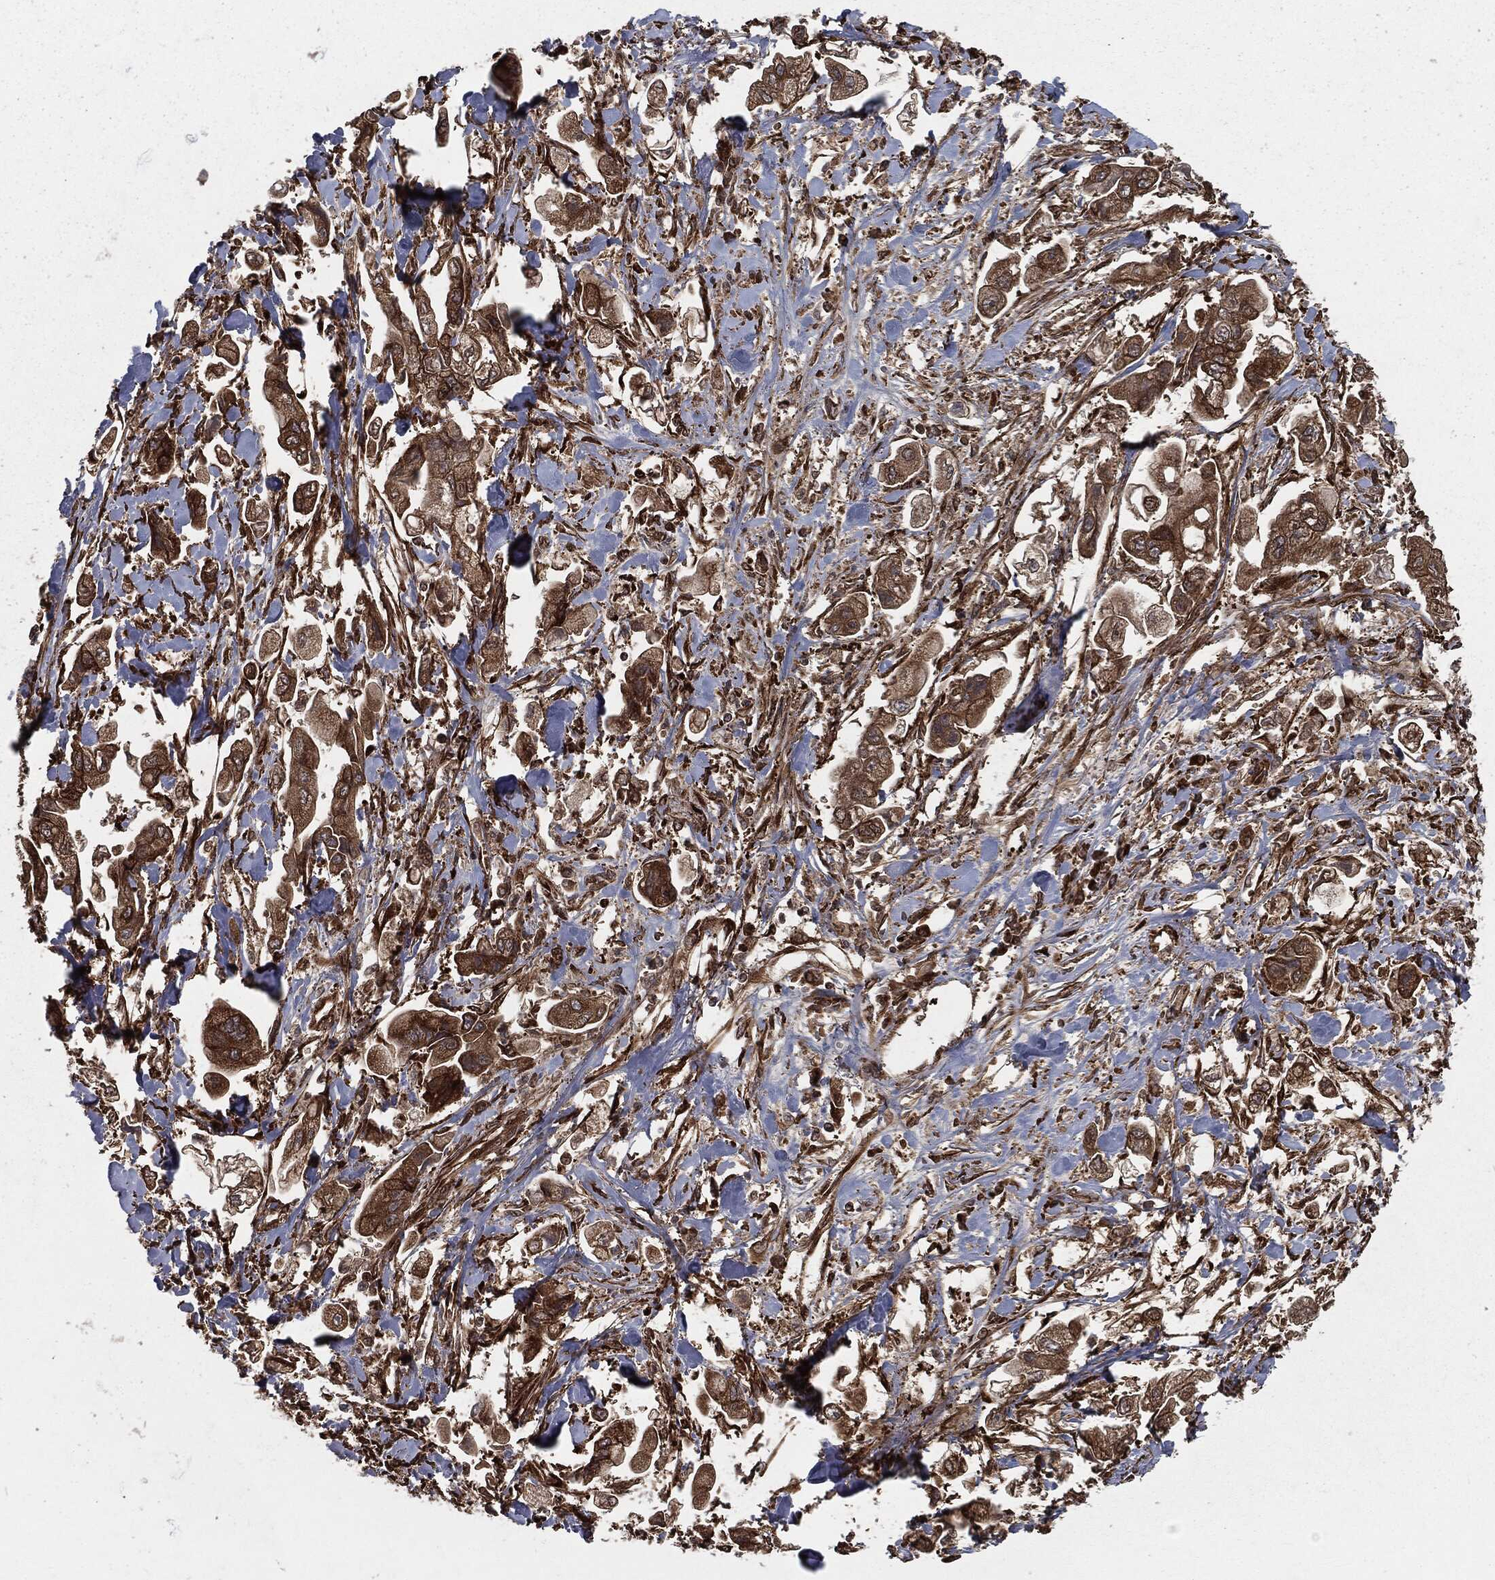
{"staining": {"intensity": "moderate", "quantity": ">75%", "location": "cytoplasmic/membranous"}, "tissue": "stomach cancer", "cell_type": "Tumor cells", "image_type": "cancer", "snomed": [{"axis": "morphology", "description": "Adenocarcinoma, NOS"}, {"axis": "topography", "description": "Stomach"}], "caption": "A high-resolution micrograph shows immunohistochemistry (IHC) staining of adenocarcinoma (stomach), which reveals moderate cytoplasmic/membranous staining in about >75% of tumor cells.", "gene": "RANBP9", "patient": {"sex": "male", "age": 62}}